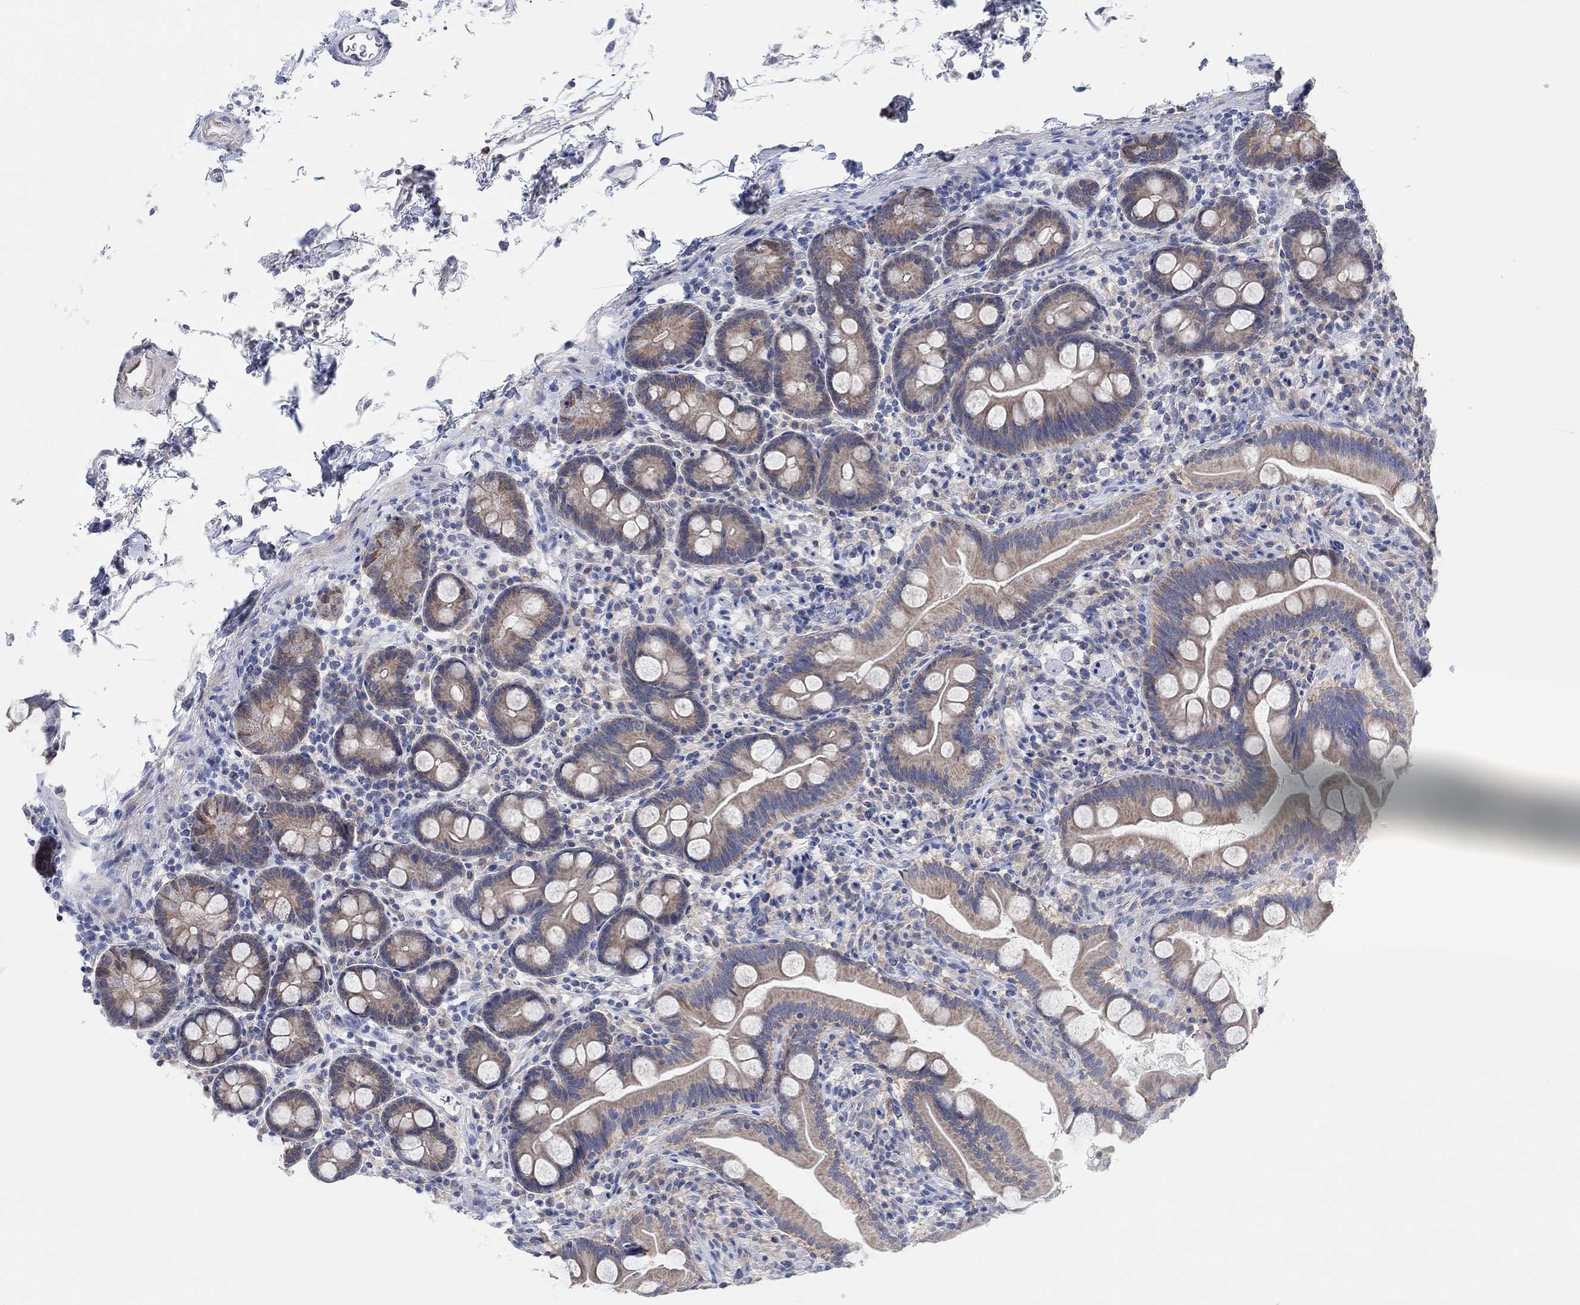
{"staining": {"intensity": "weak", "quantity": ">75%", "location": "cytoplasmic/membranous"}, "tissue": "small intestine", "cell_type": "Glandular cells", "image_type": "normal", "snomed": [{"axis": "morphology", "description": "Normal tissue, NOS"}, {"axis": "topography", "description": "Small intestine"}], "caption": "The histopathology image reveals a brown stain indicating the presence of a protein in the cytoplasmic/membranous of glandular cells in small intestine. (brown staining indicates protein expression, while blue staining denotes nuclei).", "gene": "RIMS1", "patient": {"sex": "female", "age": 44}}